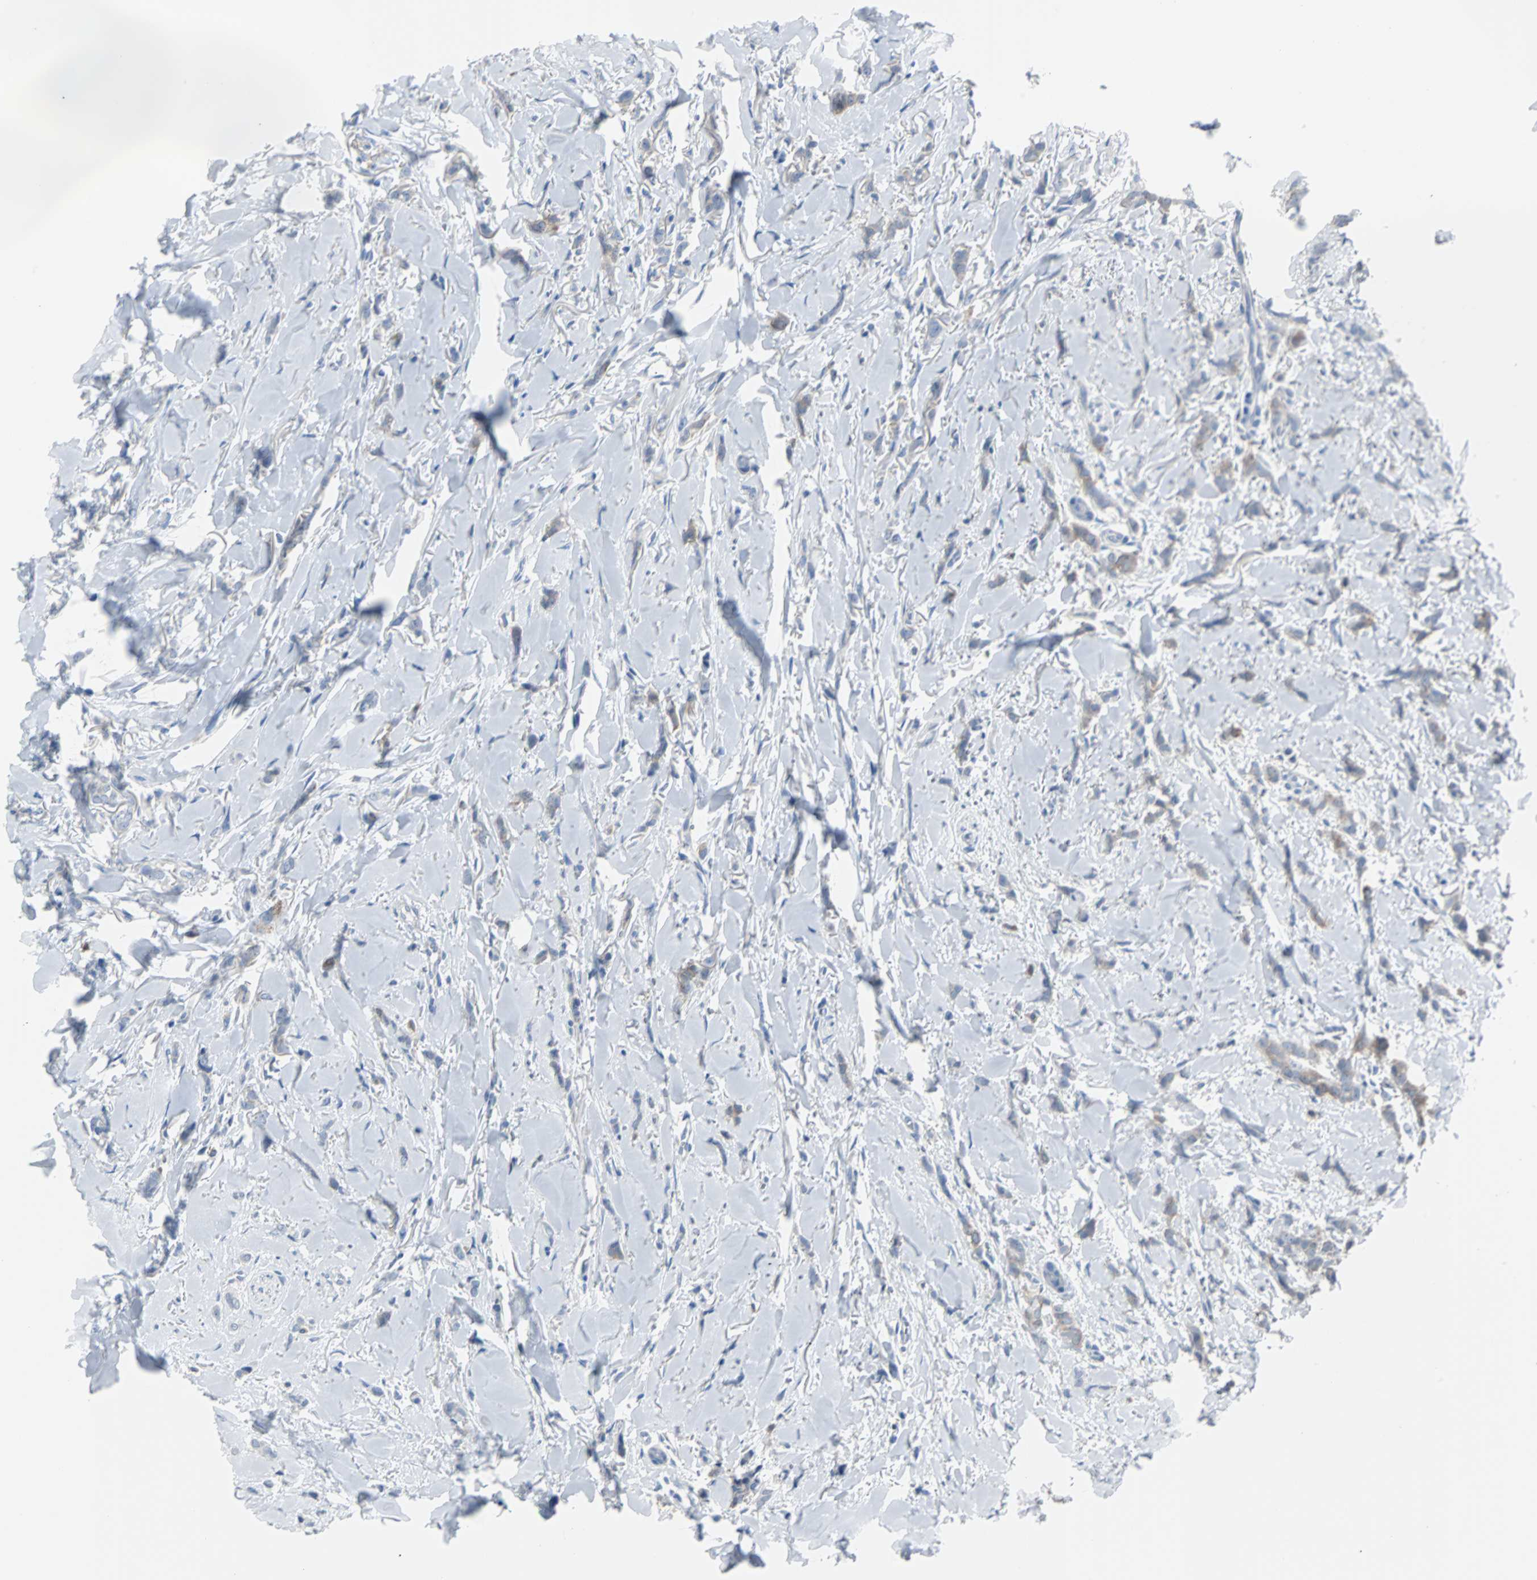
{"staining": {"intensity": "weak", "quantity": ">75%", "location": "cytoplasmic/membranous"}, "tissue": "breast cancer", "cell_type": "Tumor cells", "image_type": "cancer", "snomed": [{"axis": "morphology", "description": "Lobular carcinoma"}, {"axis": "topography", "description": "Skin"}, {"axis": "topography", "description": "Breast"}], "caption": "Immunohistochemistry image of human lobular carcinoma (breast) stained for a protein (brown), which shows low levels of weak cytoplasmic/membranous staining in approximately >75% of tumor cells.", "gene": "RASA1", "patient": {"sex": "female", "age": 46}}